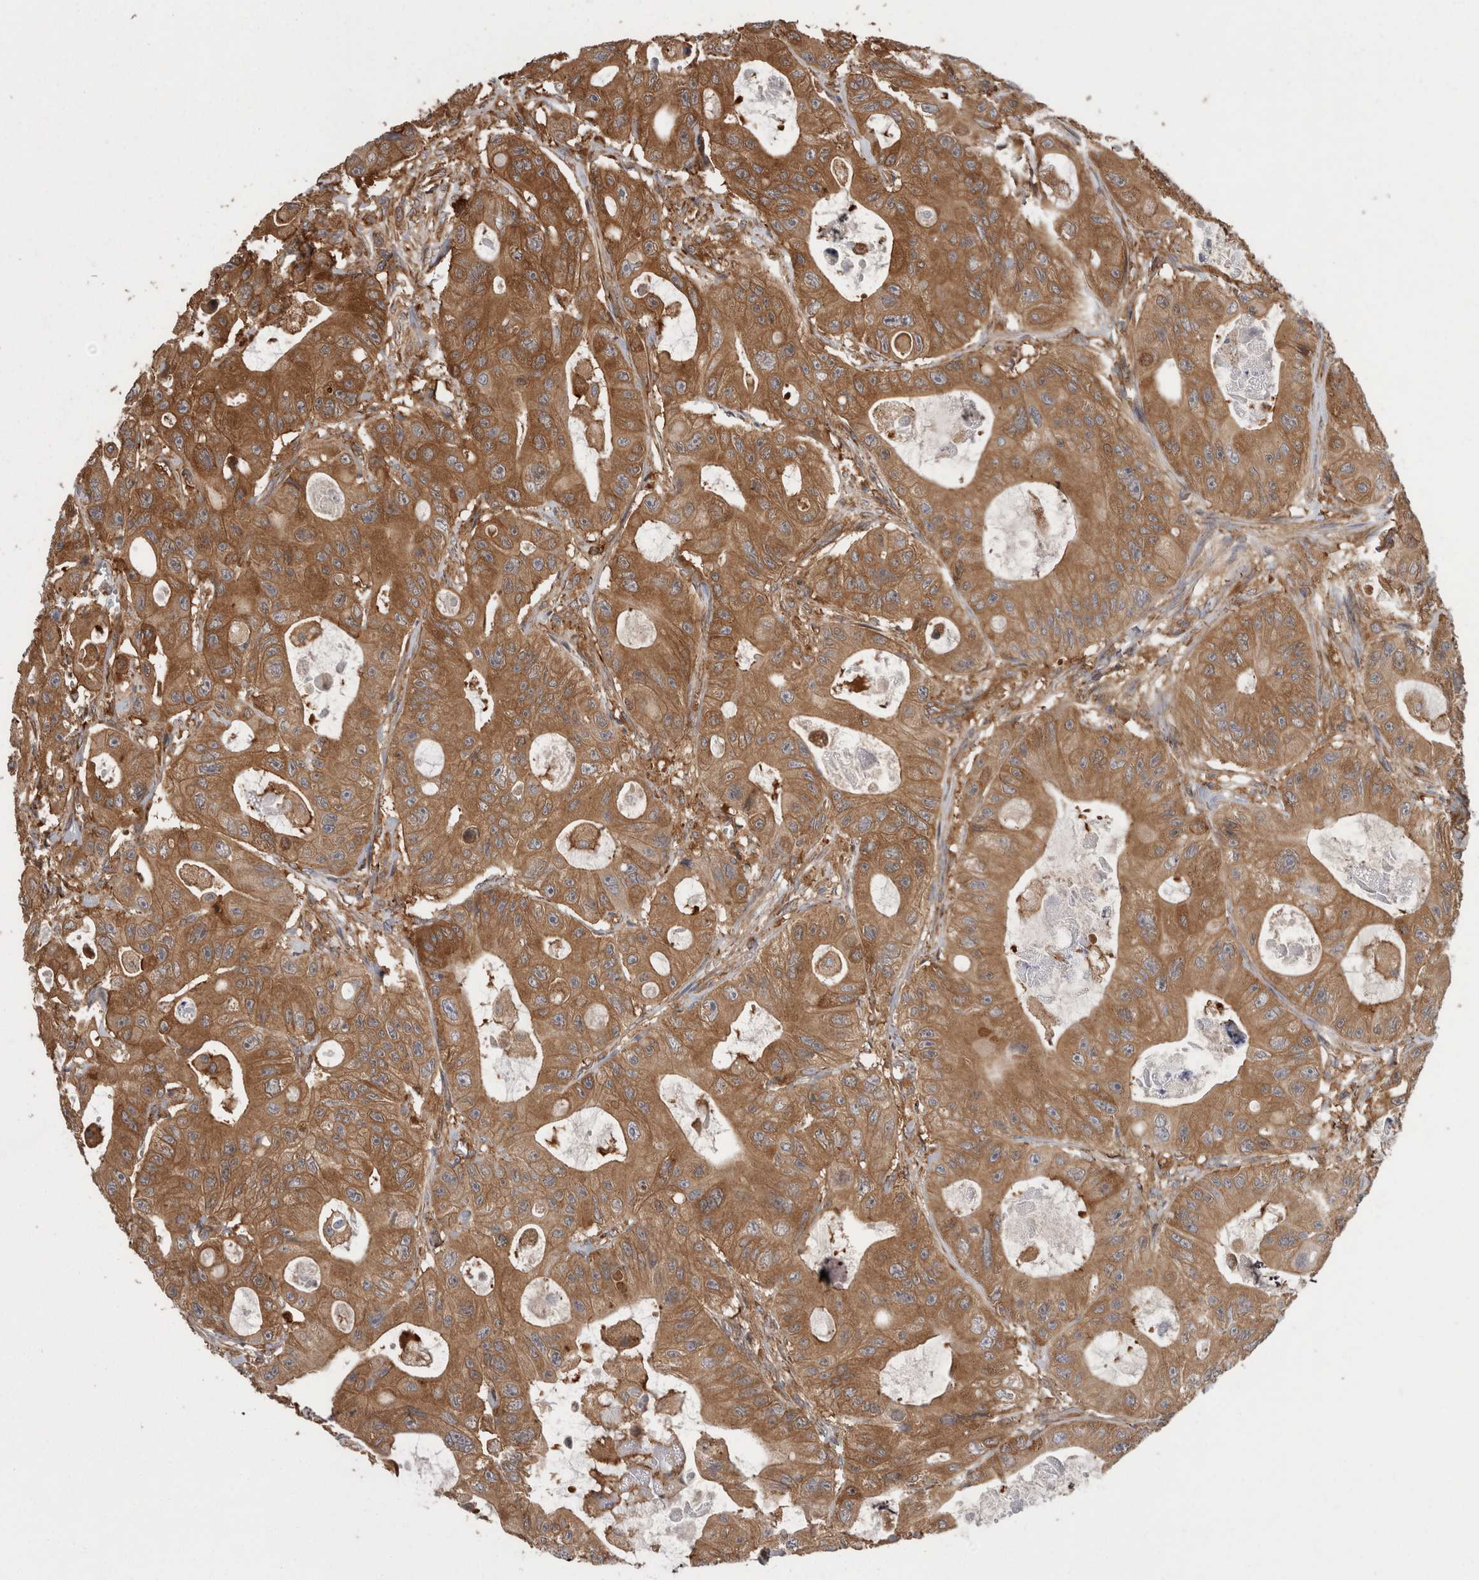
{"staining": {"intensity": "moderate", "quantity": ">75%", "location": "cytoplasmic/membranous"}, "tissue": "colorectal cancer", "cell_type": "Tumor cells", "image_type": "cancer", "snomed": [{"axis": "morphology", "description": "Adenocarcinoma, NOS"}, {"axis": "topography", "description": "Colon"}], "caption": "Colorectal cancer tissue exhibits moderate cytoplasmic/membranous staining in about >75% of tumor cells, visualized by immunohistochemistry.", "gene": "SMCR8", "patient": {"sex": "female", "age": 46}}